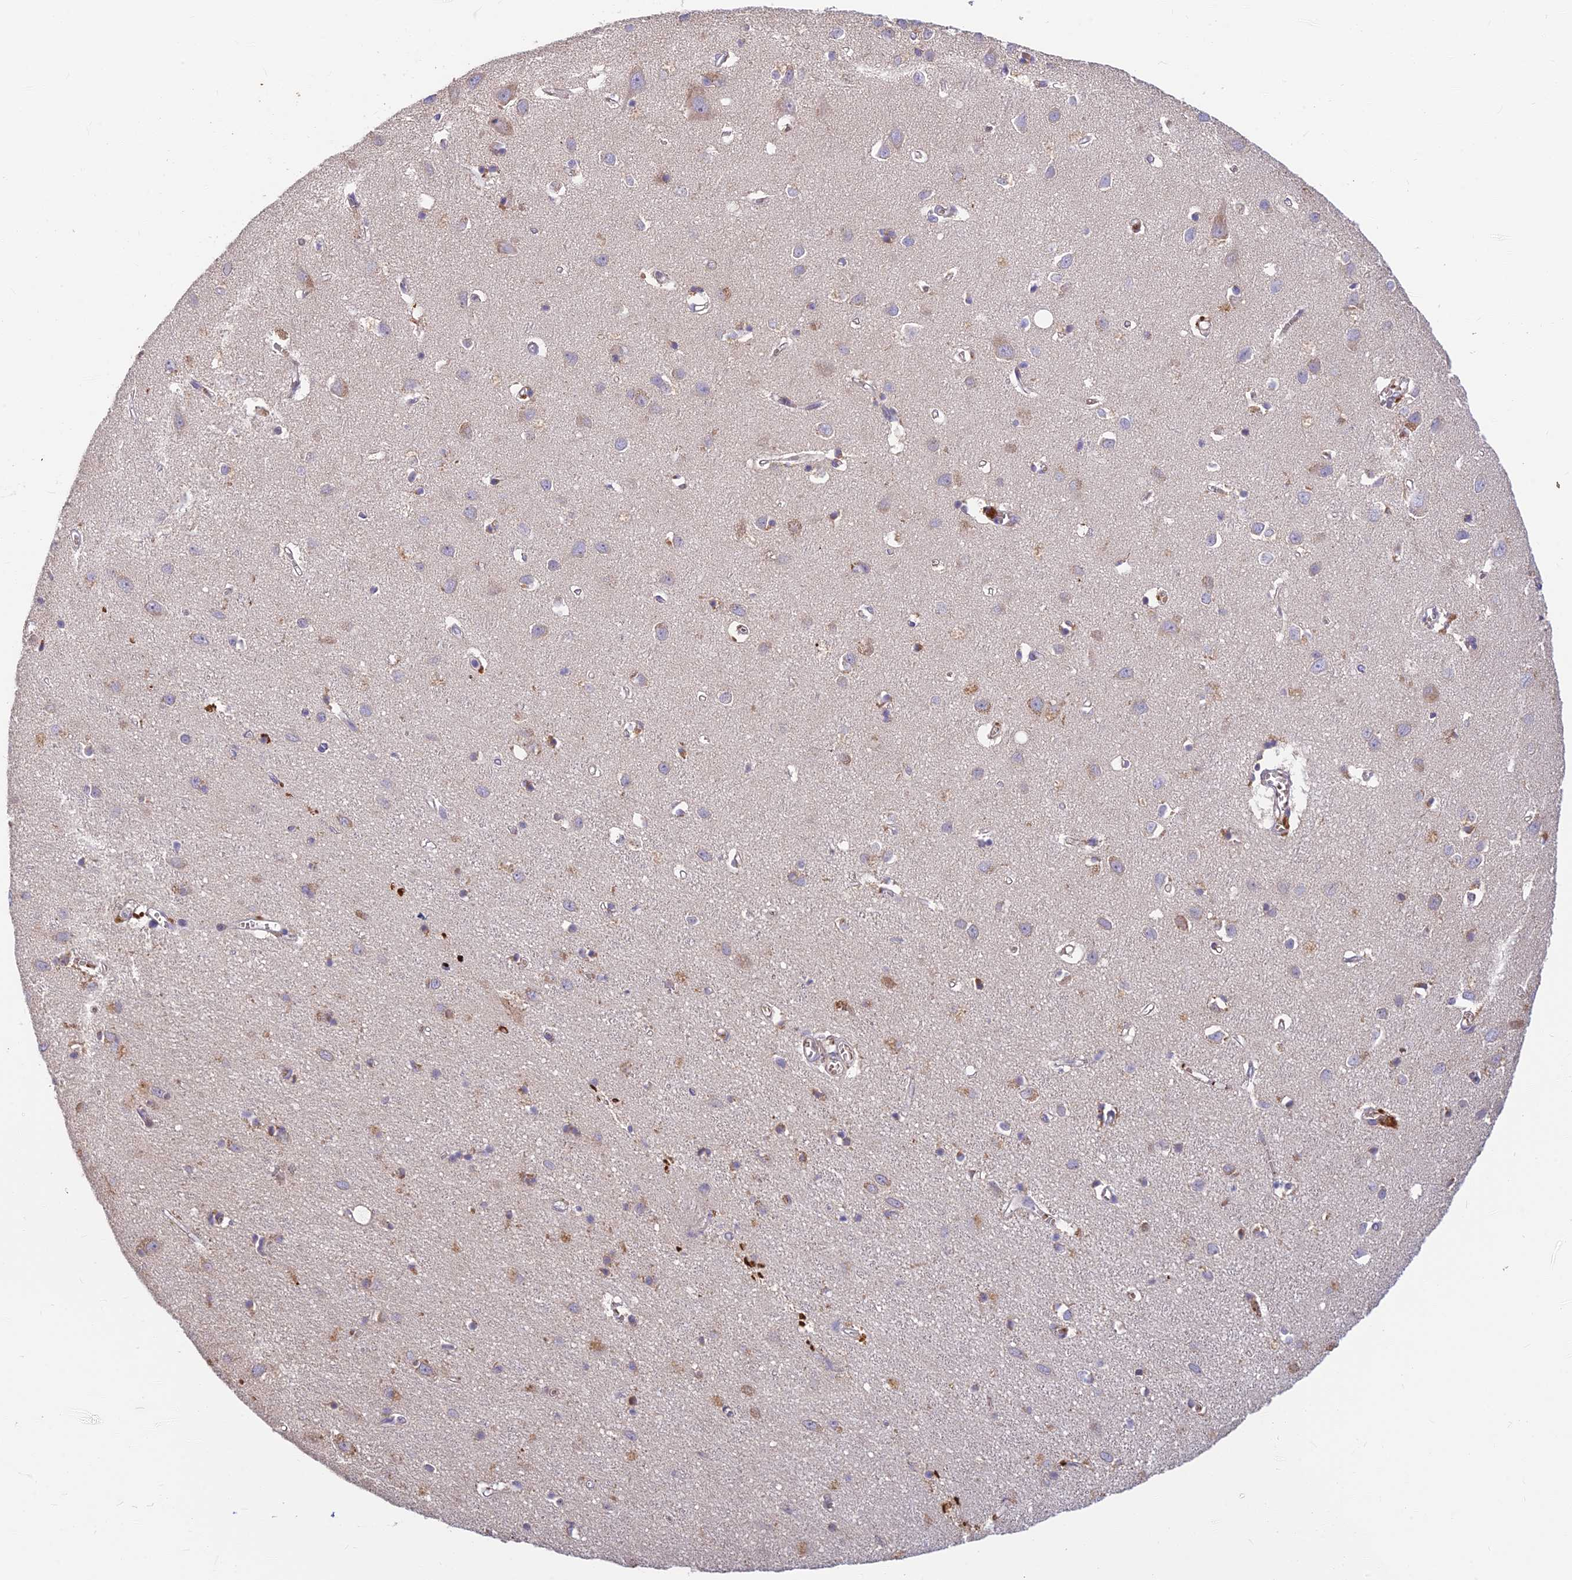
{"staining": {"intensity": "negative", "quantity": "none", "location": "none"}, "tissue": "cerebral cortex", "cell_type": "Endothelial cells", "image_type": "normal", "snomed": [{"axis": "morphology", "description": "Normal tissue, NOS"}, {"axis": "topography", "description": "Cerebral cortex"}], "caption": "High power microscopy image of an immunohistochemistry image of normal cerebral cortex, revealing no significant positivity in endothelial cells.", "gene": "UFSP2", "patient": {"sex": "female", "age": 64}}